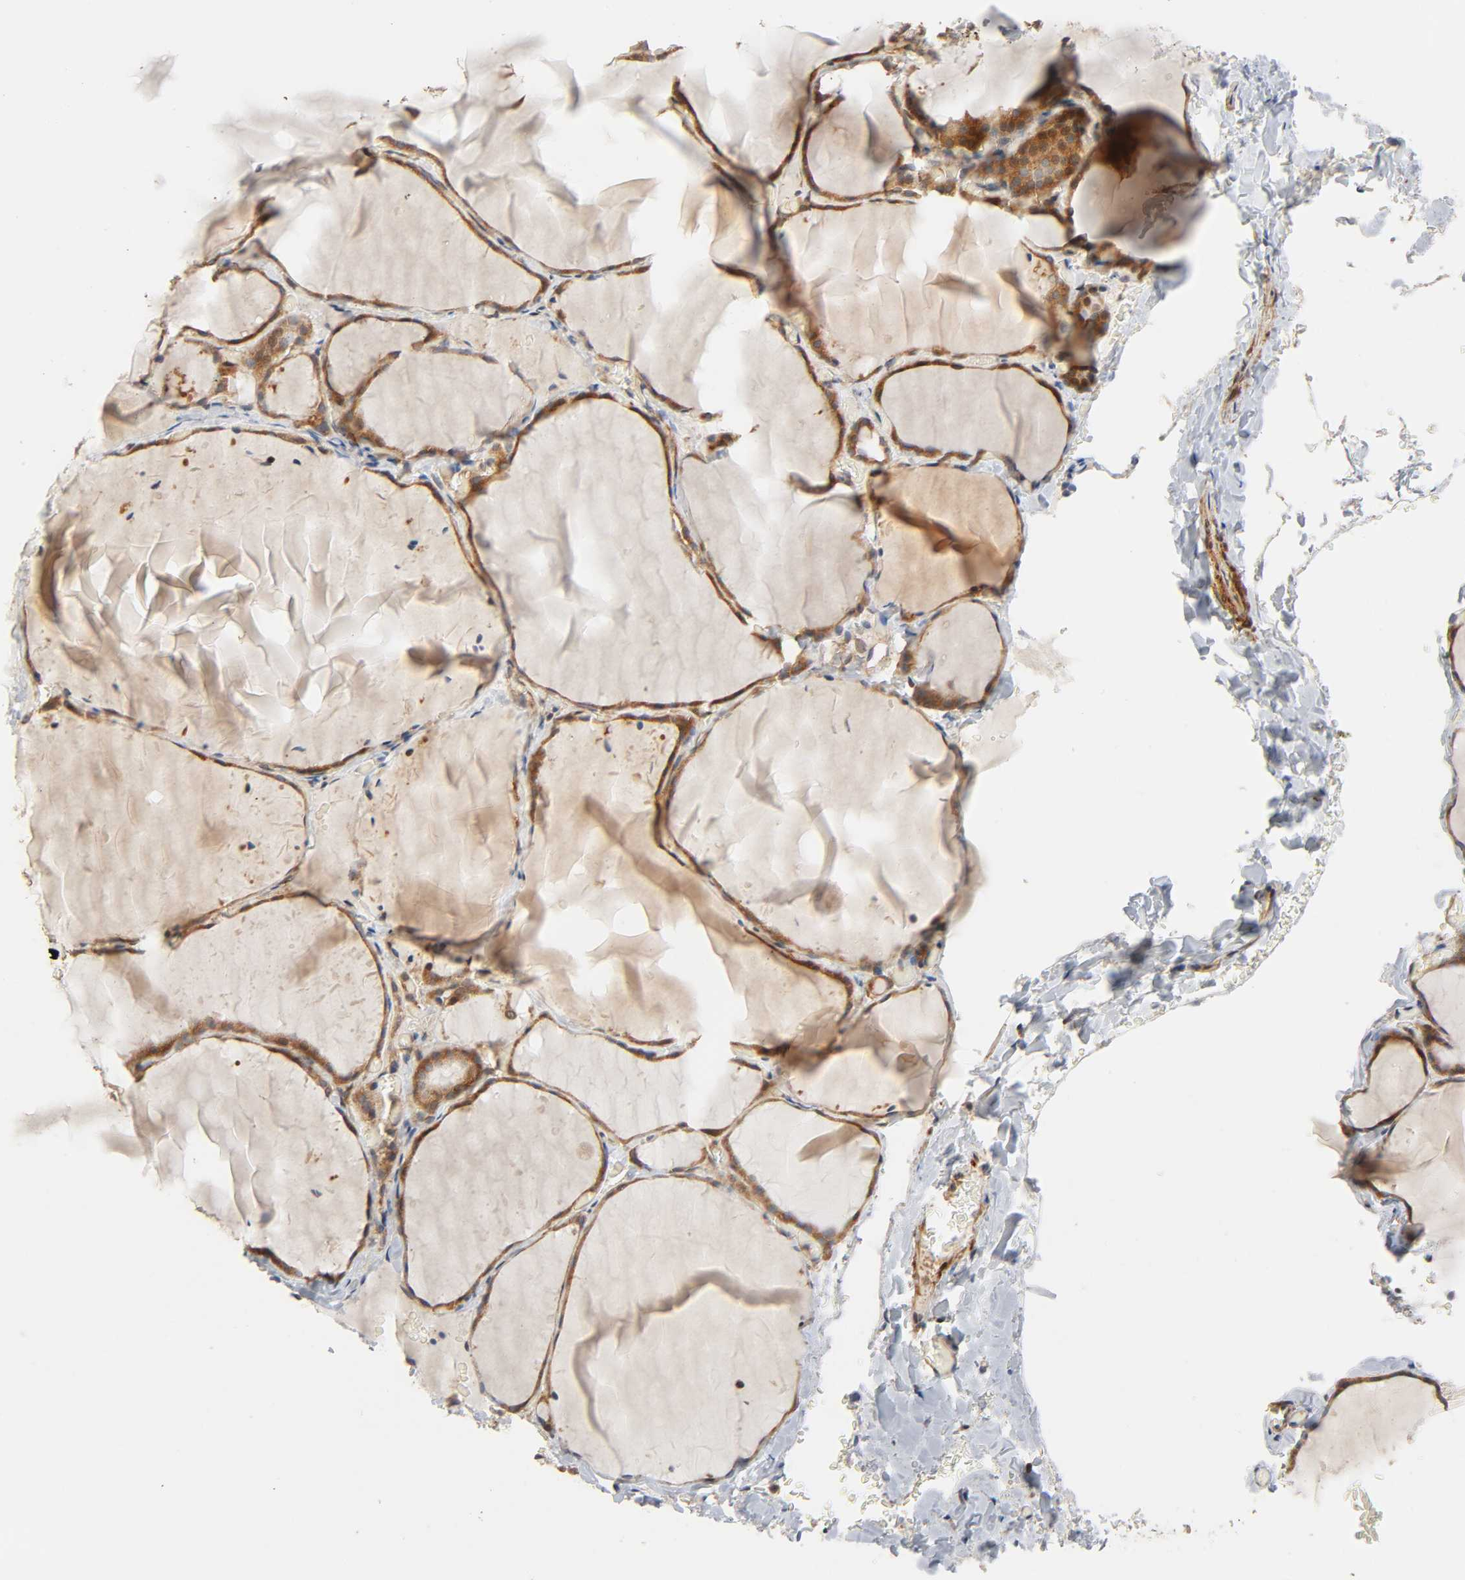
{"staining": {"intensity": "moderate", "quantity": ">75%", "location": "cytoplasmic/membranous"}, "tissue": "thyroid gland", "cell_type": "Glandular cells", "image_type": "normal", "snomed": [{"axis": "morphology", "description": "Normal tissue, NOS"}, {"axis": "topography", "description": "Thyroid gland"}], "caption": "Immunohistochemical staining of unremarkable thyroid gland exhibits >75% levels of moderate cytoplasmic/membranous protein staining in about >75% of glandular cells. The staining was performed using DAB (3,3'-diaminobenzidine) to visualize the protein expression in brown, while the nuclei were stained in blue with hematoxylin (Magnification: 20x).", "gene": "NEMF", "patient": {"sex": "female", "age": 22}}